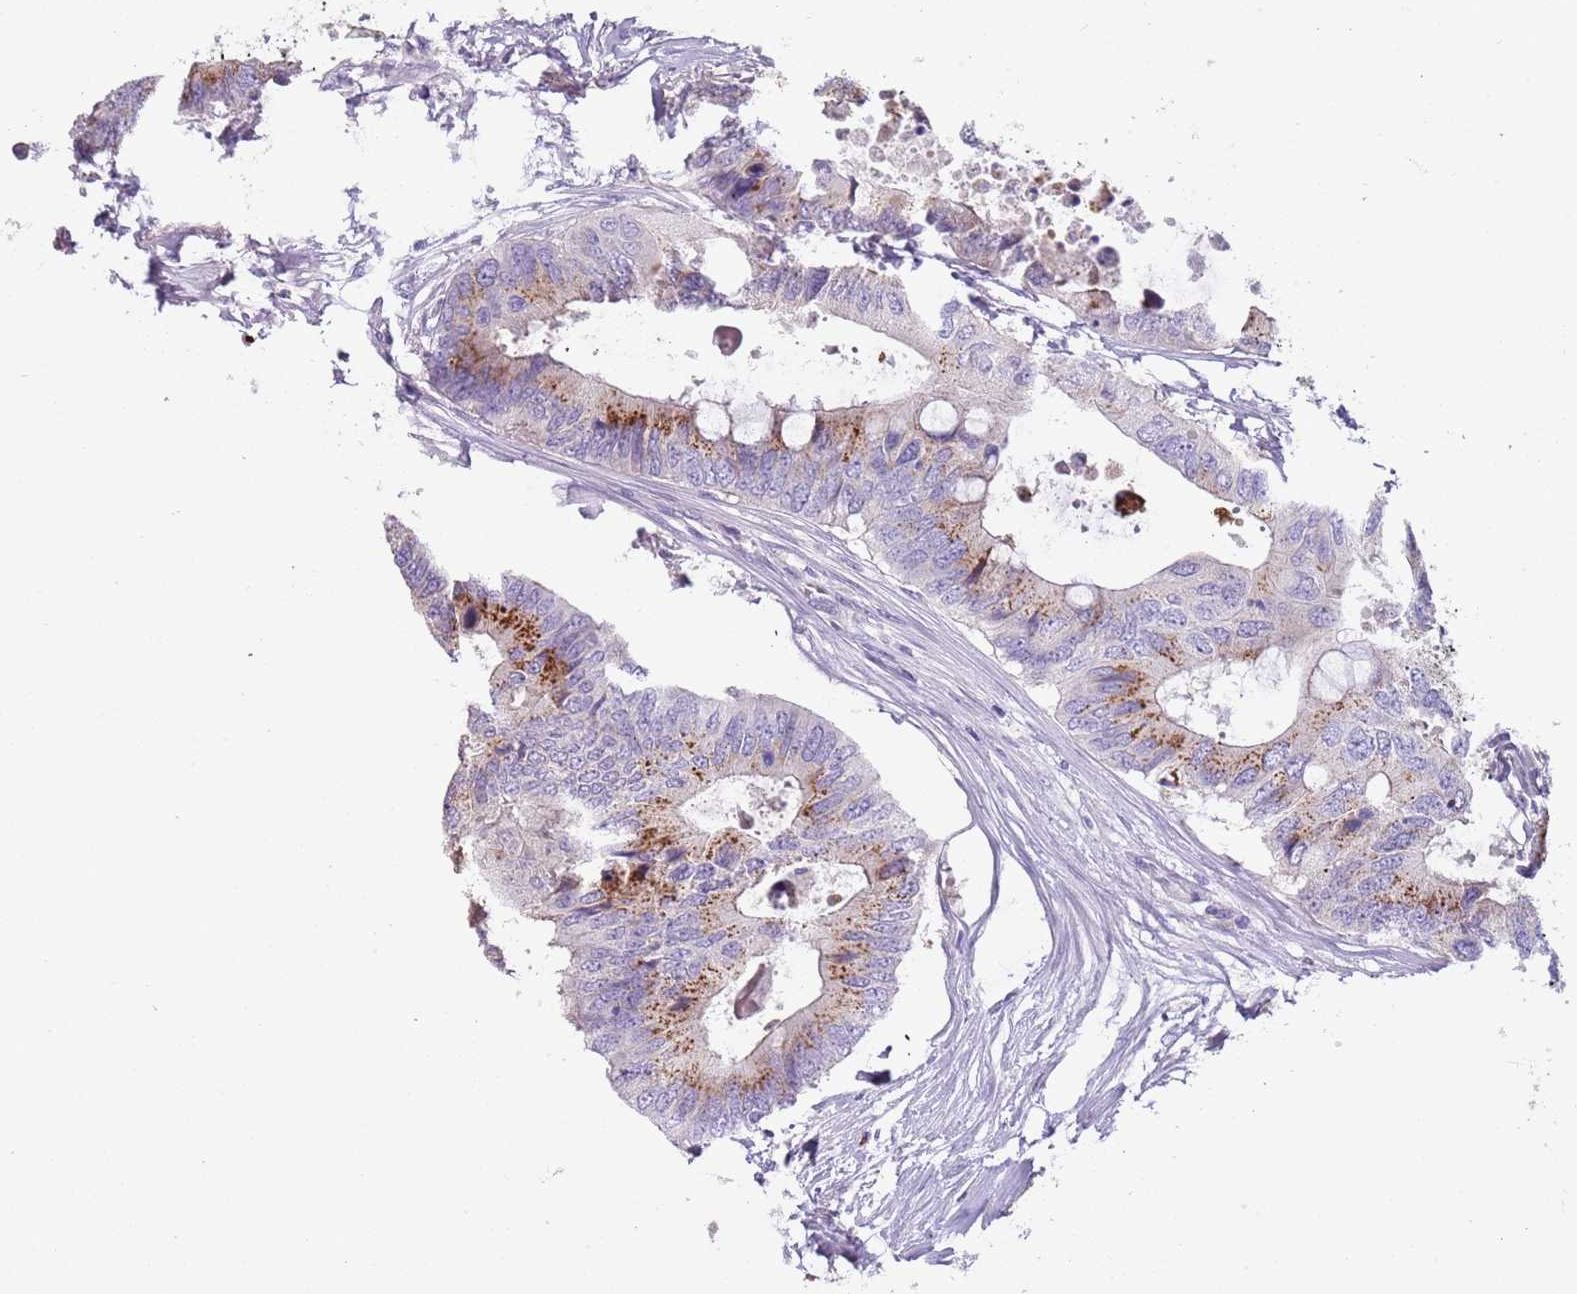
{"staining": {"intensity": "moderate", "quantity": "25%-75%", "location": "cytoplasmic/membranous"}, "tissue": "colorectal cancer", "cell_type": "Tumor cells", "image_type": "cancer", "snomed": [{"axis": "morphology", "description": "Adenocarcinoma, NOS"}, {"axis": "topography", "description": "Colon"}], "caption": "Protein expression analysis of colorectal adenocarcinoma displays moderate cytoplasmic/membranous positivity in about 25%-75% of tumor cells. The protein is stained brown, and the nuclei are stained in blue (DAB IHC with brightfield microscopy, high magnification).", "gene": "C2CD3", "patient": {"sex": "male", "age": 71}}